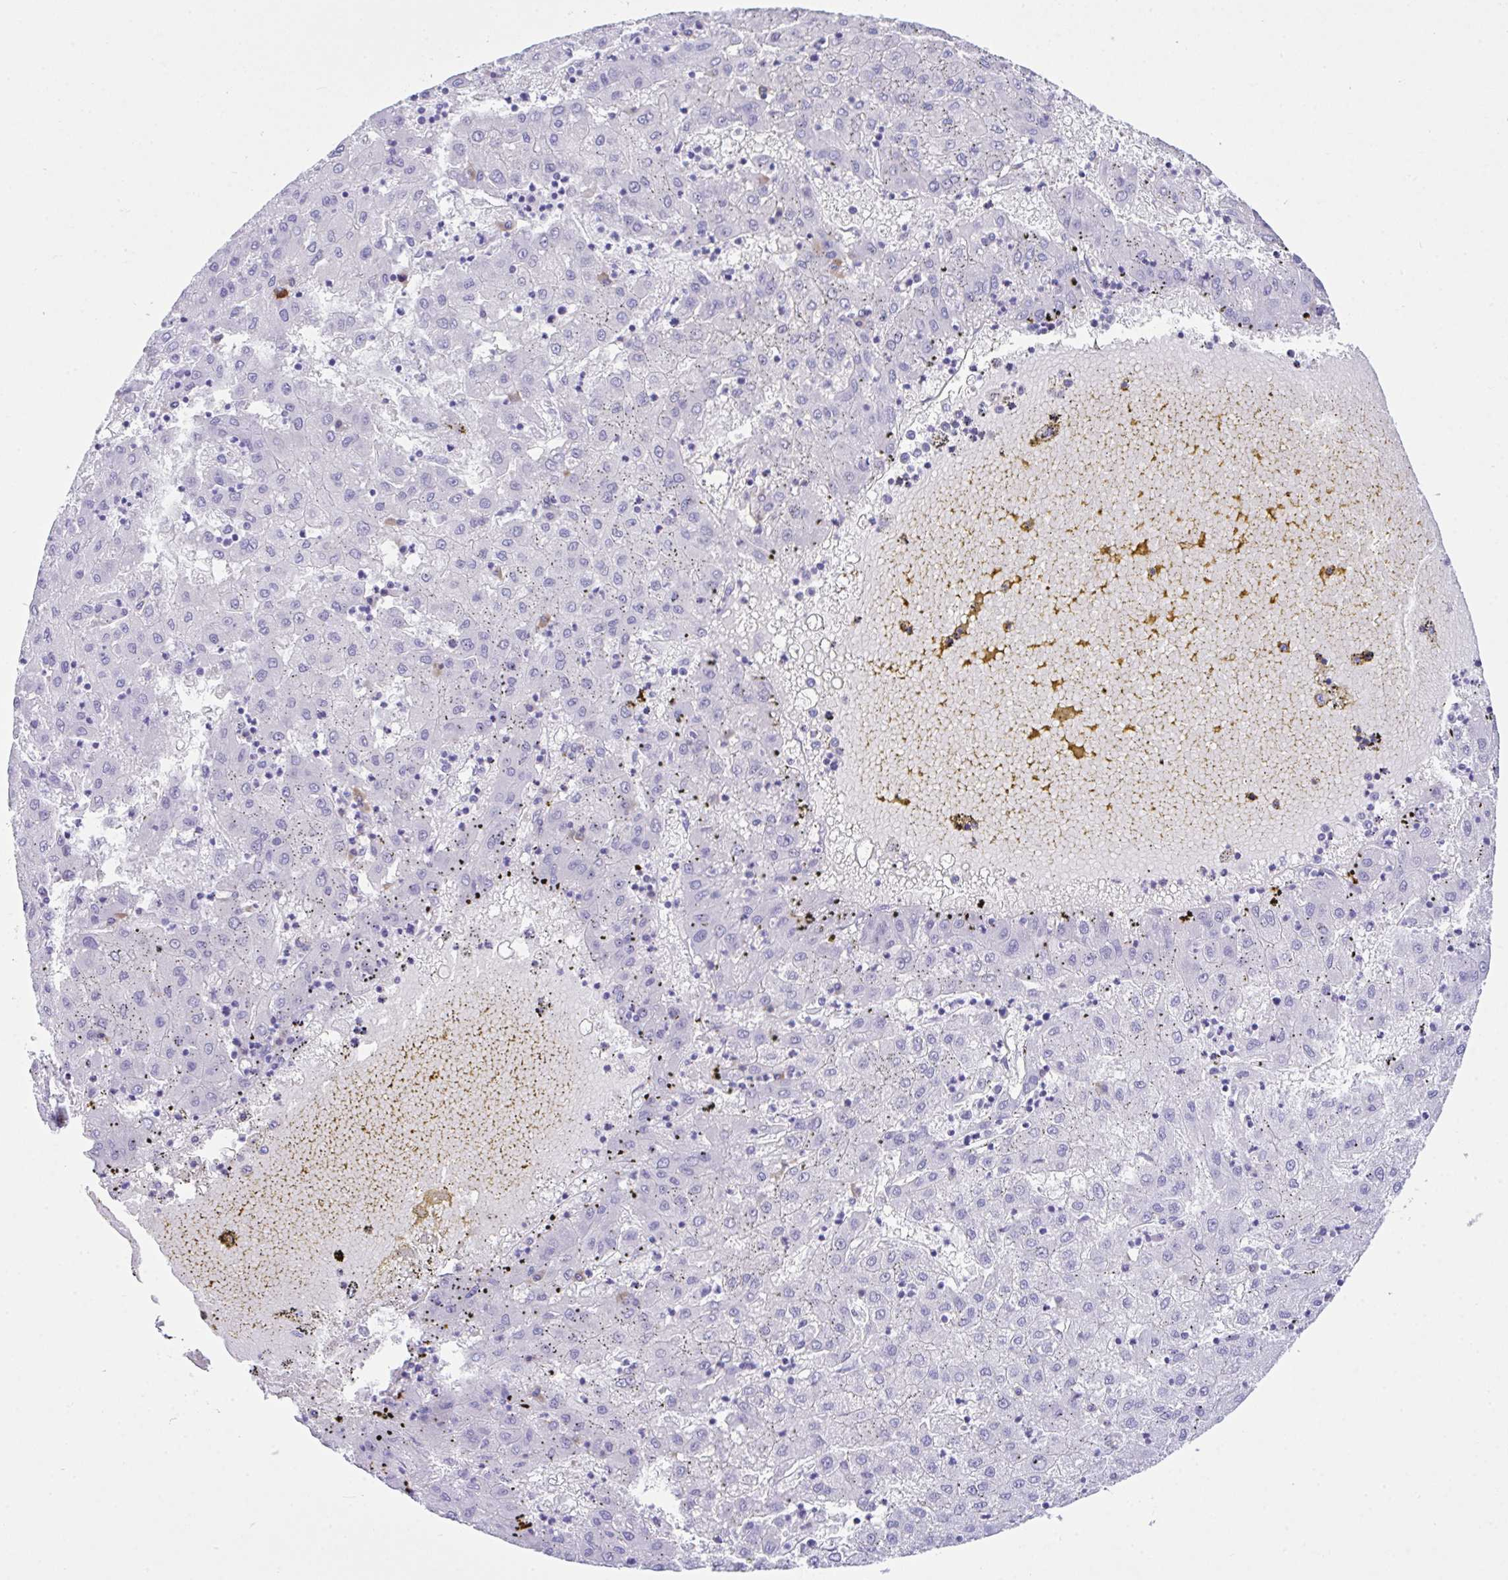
{"staining": {"intensity": "negative", "quantity": "none", "location": "none"}, "tissue": "liver cancer", "cell_type": "Tumor cells", "image_type": "cancer", "snomed": [{"axis": "morphology", "description": "Carcinoma, Hepatocellular, NOS"}, {"axis": "topography", "description": "Liver"}], "caption": "Immunohistochemistry photomicrograph of neoplastic tissue: liver cancer stained with DAB (3,3'-diaminobenzidine) reveals no significant protein staining in tumor cells.", "gene": "BEST4", "patient": {"sex": "male", "age": 72}}